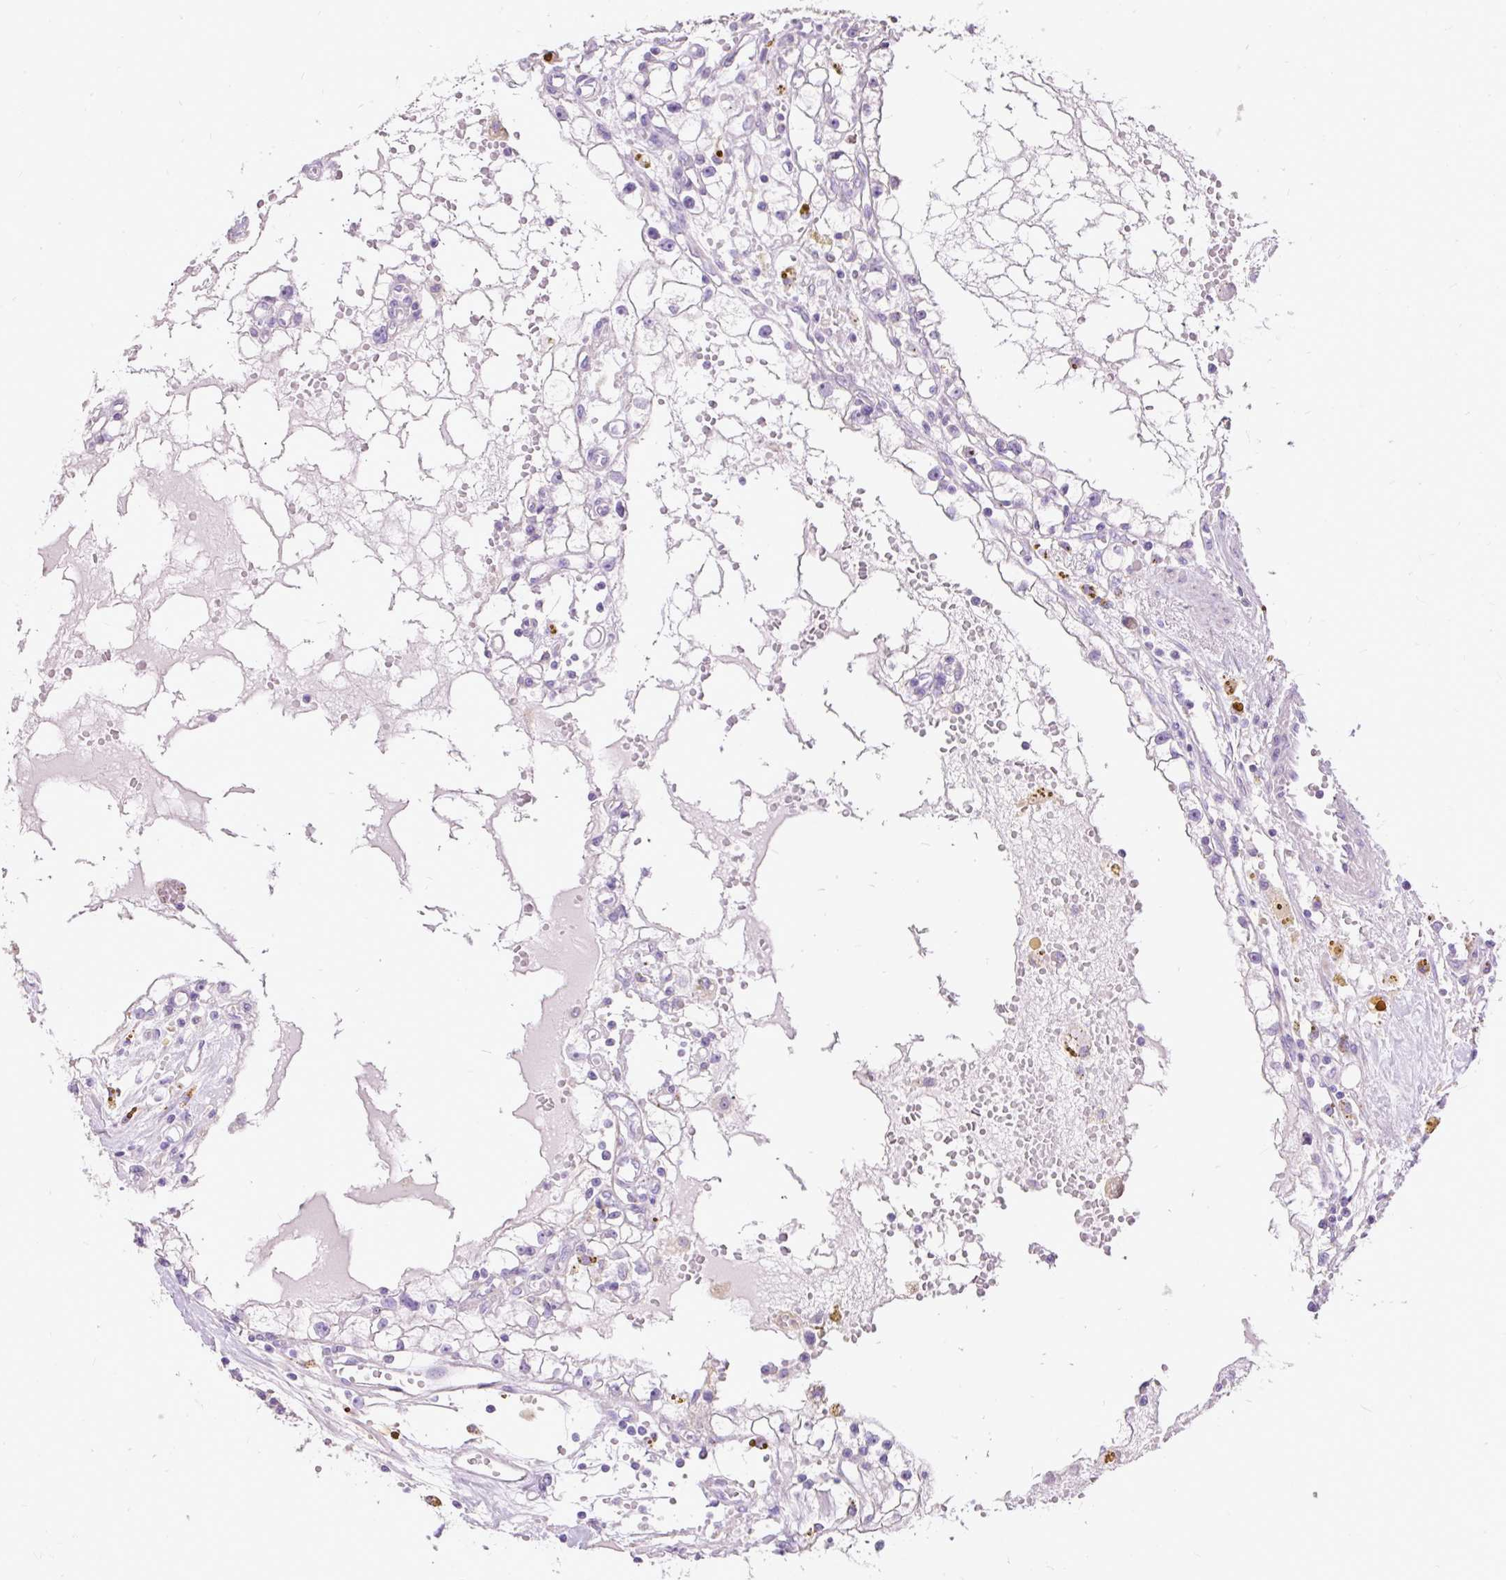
{"staining": {"intensity": "negative", "quantity": "none", "location": "none"}, "tissue": "renal cancer", "cell_type": "Tumor cells", "image_type": "cancer", "snomed": [{"axis": "morphology", "description": "Adenocarcinoma, NOS"}, {"axis": "topography", "description": "Kidney"}], "caption": "An immunohistochemistry (IHC) histopathology image of renal adenocarcinoma is shown. There is no staining in tumor cells of renal adenocarcinoma.", "gene": "GBX1", "patient": {"sex": "male", "age": 56}}